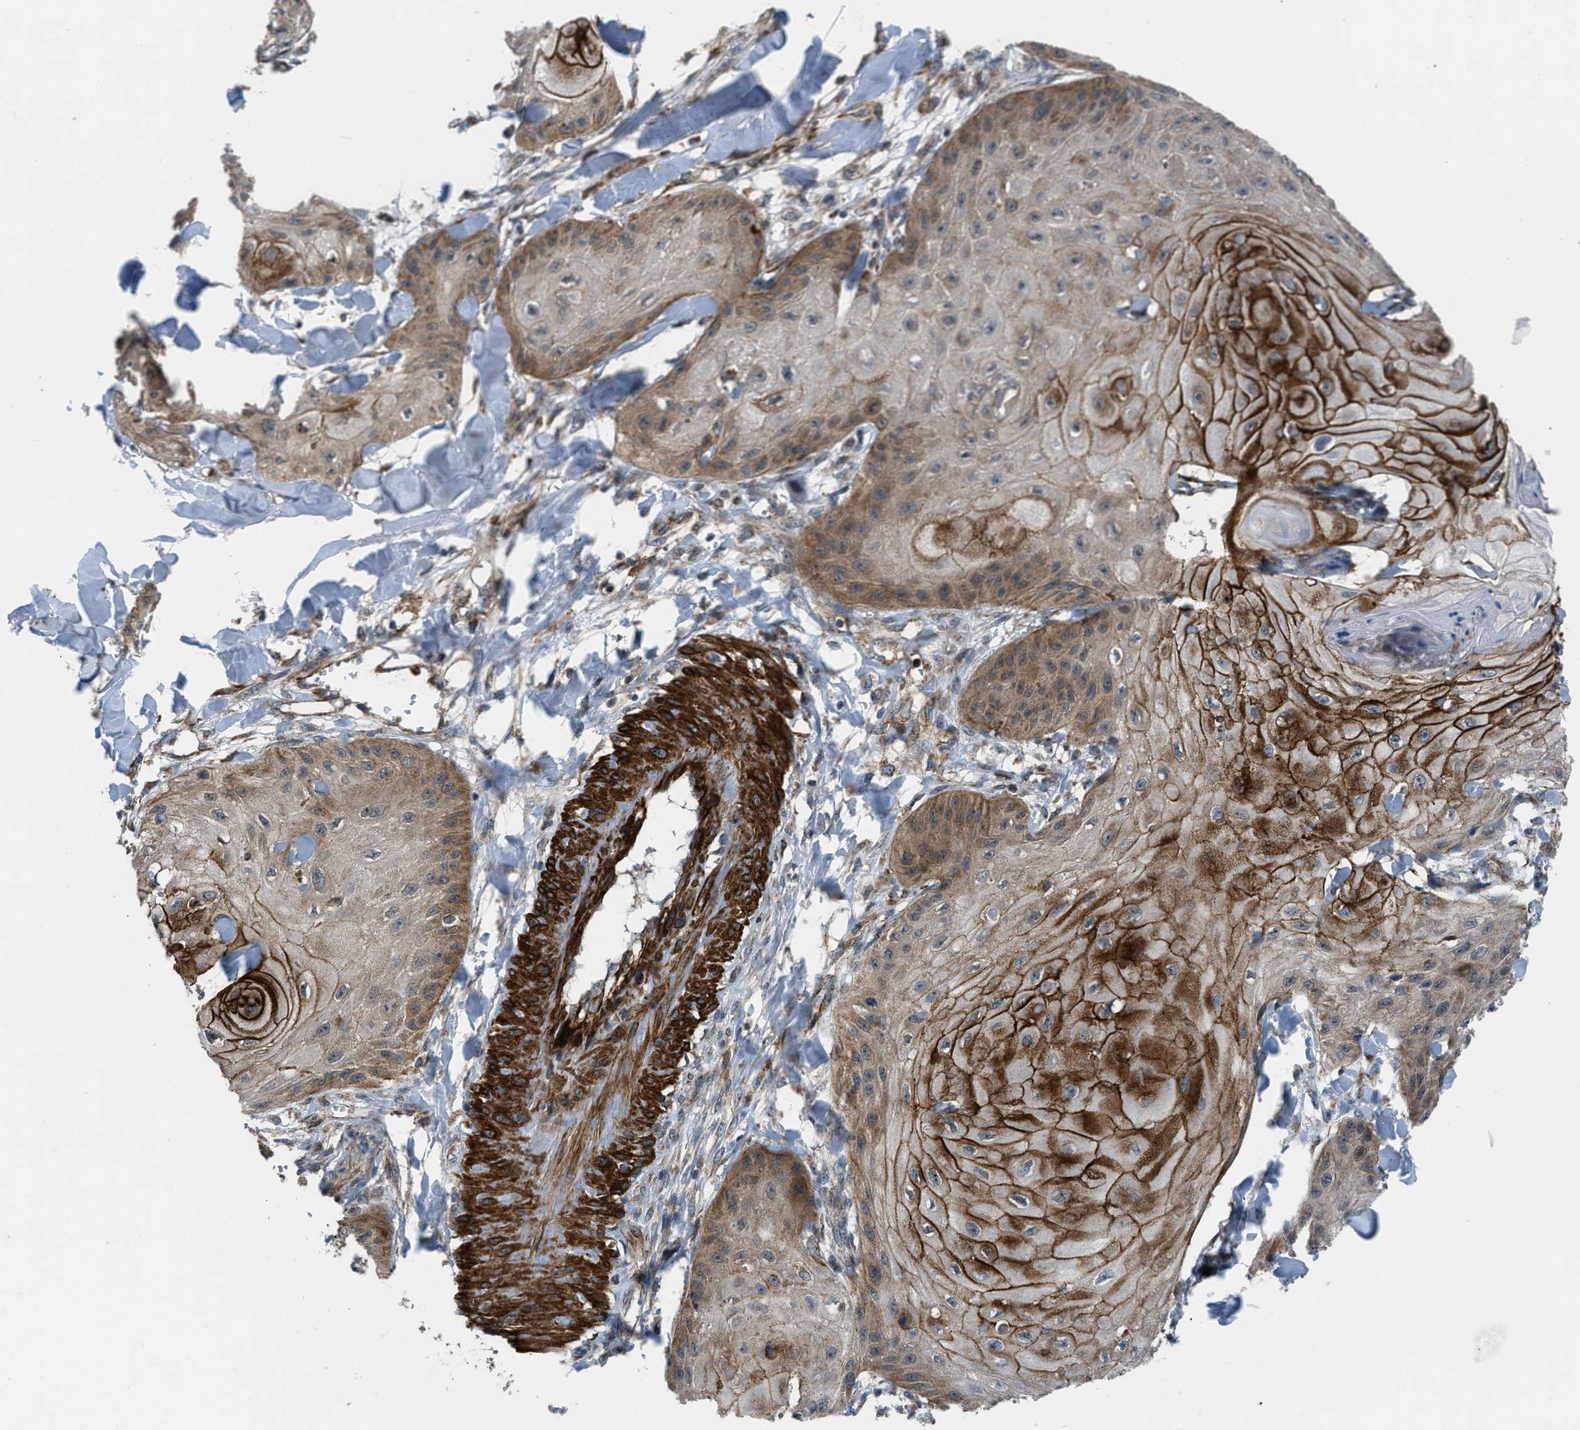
{"staining": {"intensity": "strong", "quantity": "25%-75%", "location": "cytoplasmic/membranous"}, "tissue": "skin cancer", "cell_type": "Tumor cells", "image_type": "cancer", "snomed": [{"axis": "morphology", "description": "Squamous cell carcinoma, NOS"}, {"axis": "topography", "description": "Skin"}], "caption": "An IHC photomicrograph of neoplastic tissue is shown. Protein staining in brown labels strong cytoplasmic/membranous positivity in squamous cell carcinoma (skin) within tumor cells. The staining was performed using DAB (3,3'-diaminobenzidine), with brown indicating positive protein expression. Nuclei are stained blue with hematoxylin.", "gene": "GSDME", "patient": {"sex": "male", "age": 74}}